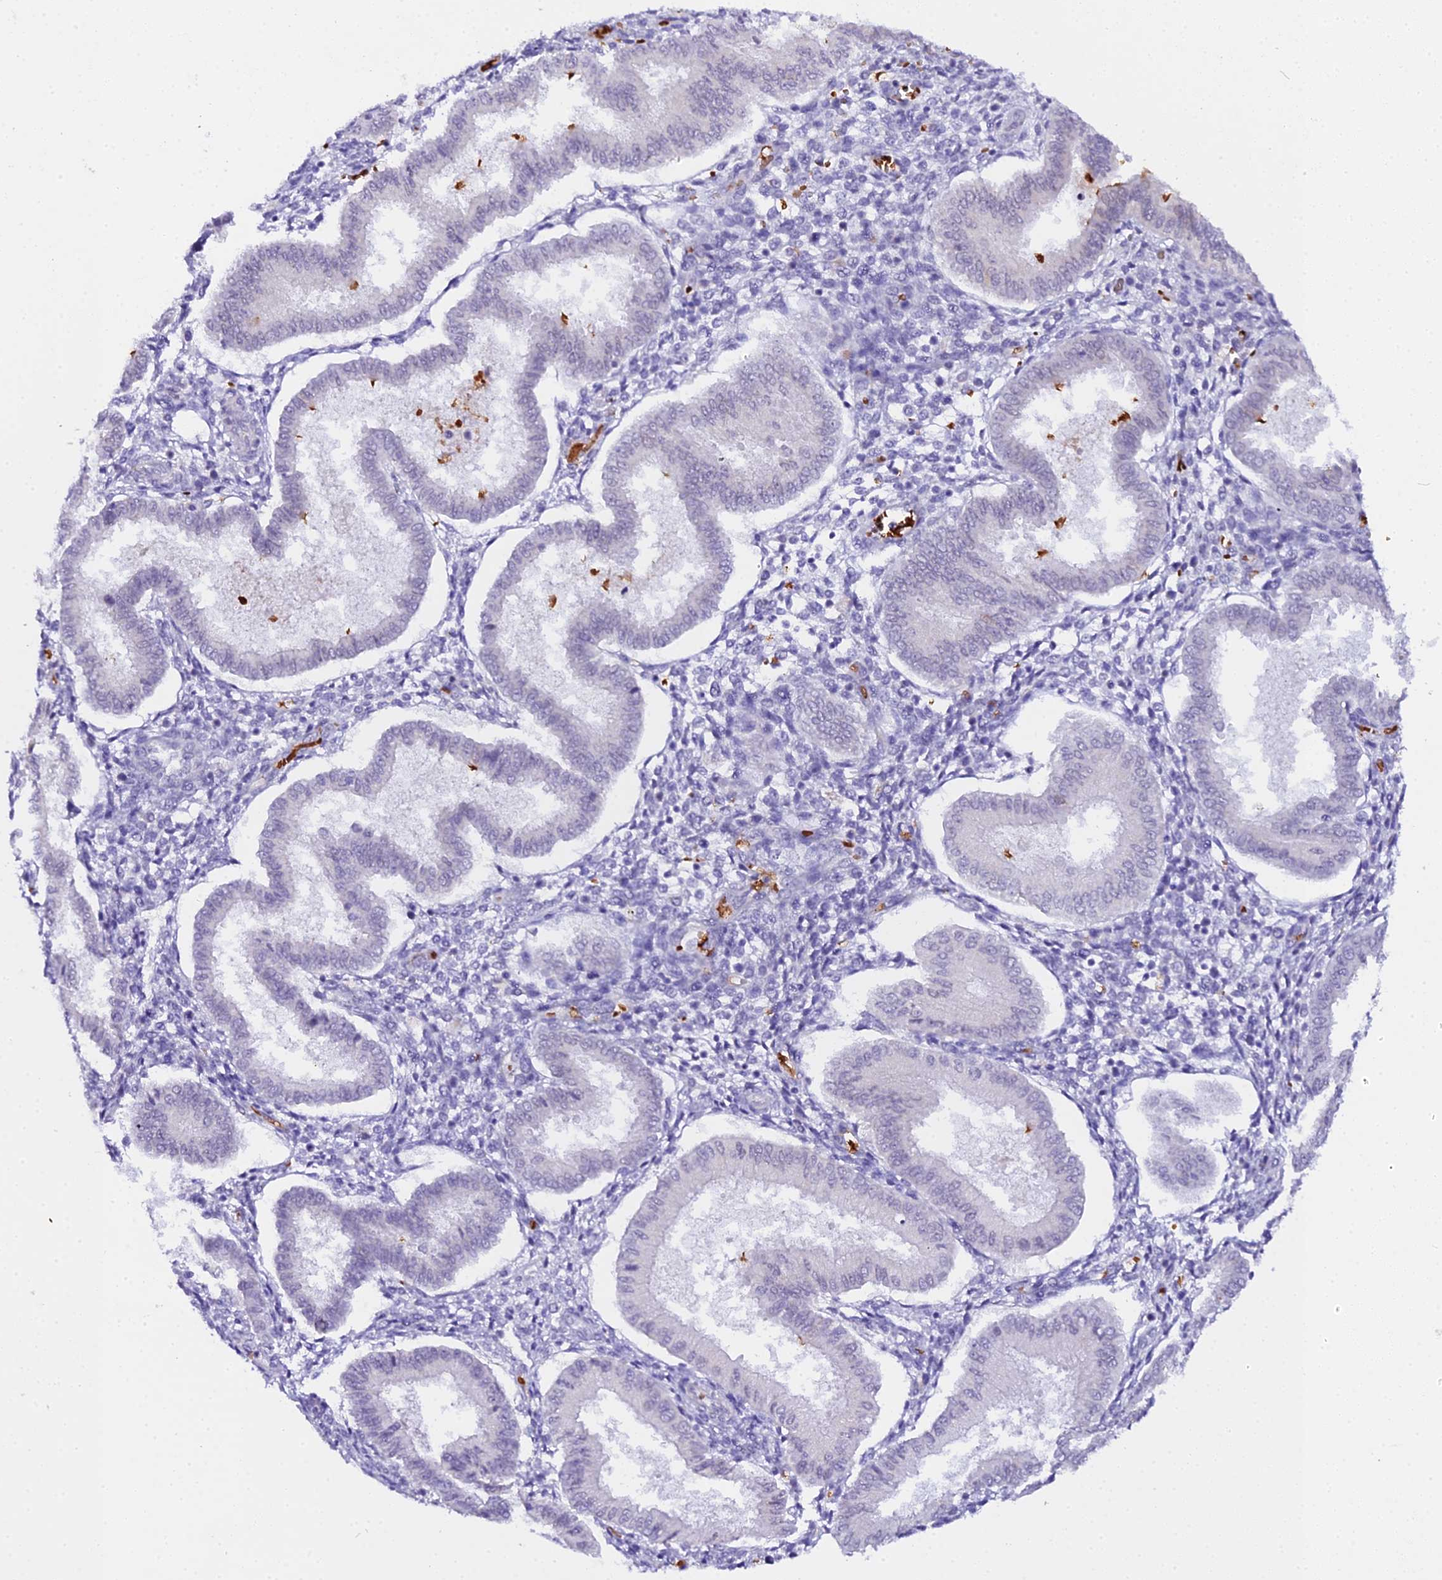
{"staining": {"intensity": "negative", "quantity": "none", "location": "none"}, "tissue": "endometrium", "cell_type": "Cells in endometrial stroma", "image_type": "normal", "snomed": [{"axis": "morphology", "description": "Normal tissue, NOS"}, {"axis": "topography", "description": "Endometrium"}], "caption": "Immunohistochemistry (IHC) micrograph of normal human endometrium stained for a protein (brown), which exhibits no expression in cells in endometrial stroma. The staining was performed using DAB to visualize the protein expression in brown, while the nuclei were stained in blue with hematoxylin (Magnification: 20x).", "gene": "CFAP45", "patient": {"sex": "female", "age": 24}}